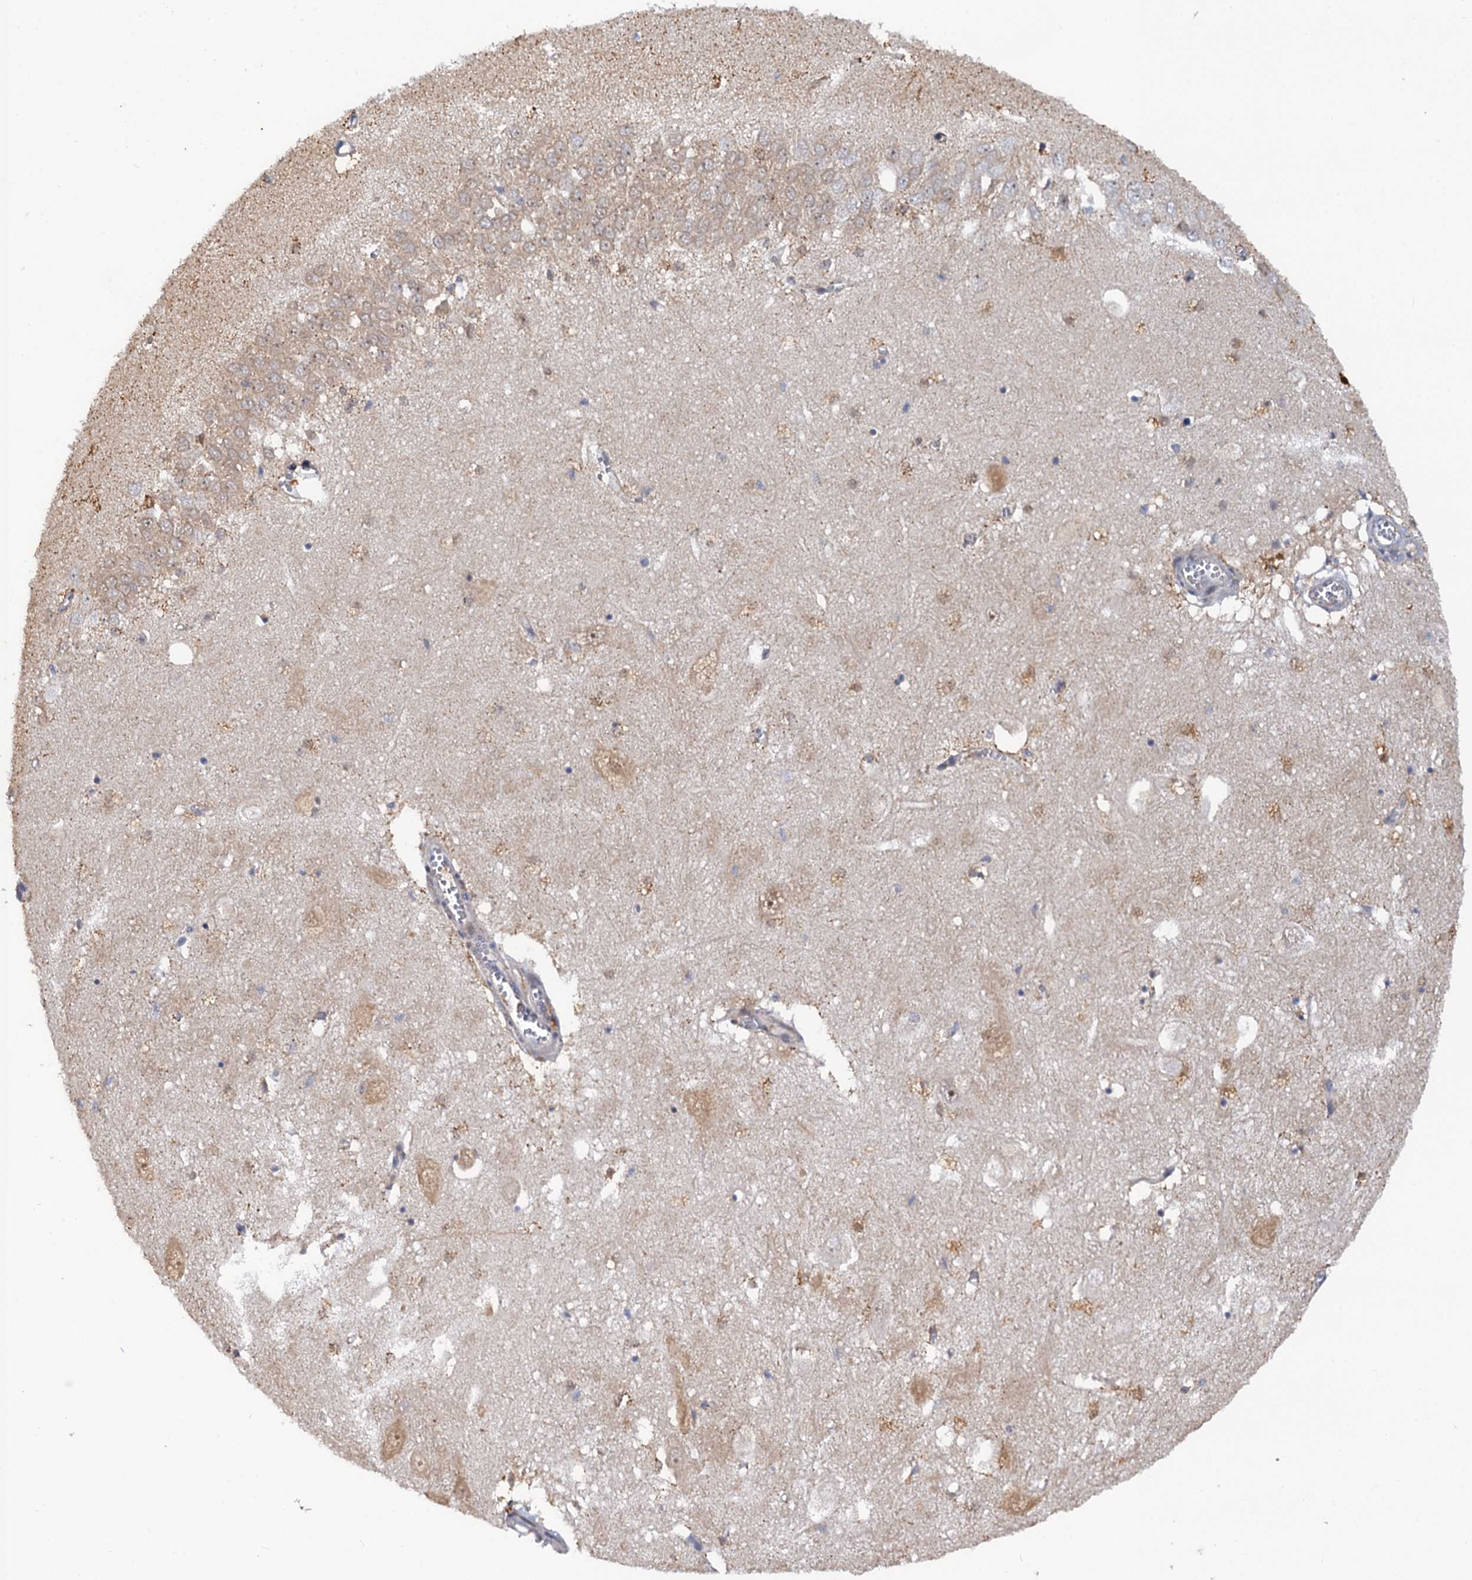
{"staining": {"intensity": "negative", "quantity": "none", "location": "none"}, "tissue": "hippocampus", "cell_type": "Glial cells", "image_type": "normal", "snomed": [{"axis": "morphology", "description": "Normal tissue, NOS"}, {"axis": "topography", "description": "Hippocampus"}], "caption": "Micrograph shows no protein expression in glial cells of benign hippocampus.", "gene": "ZAR1L", "patient": {"sex": "female", "age": 64}}